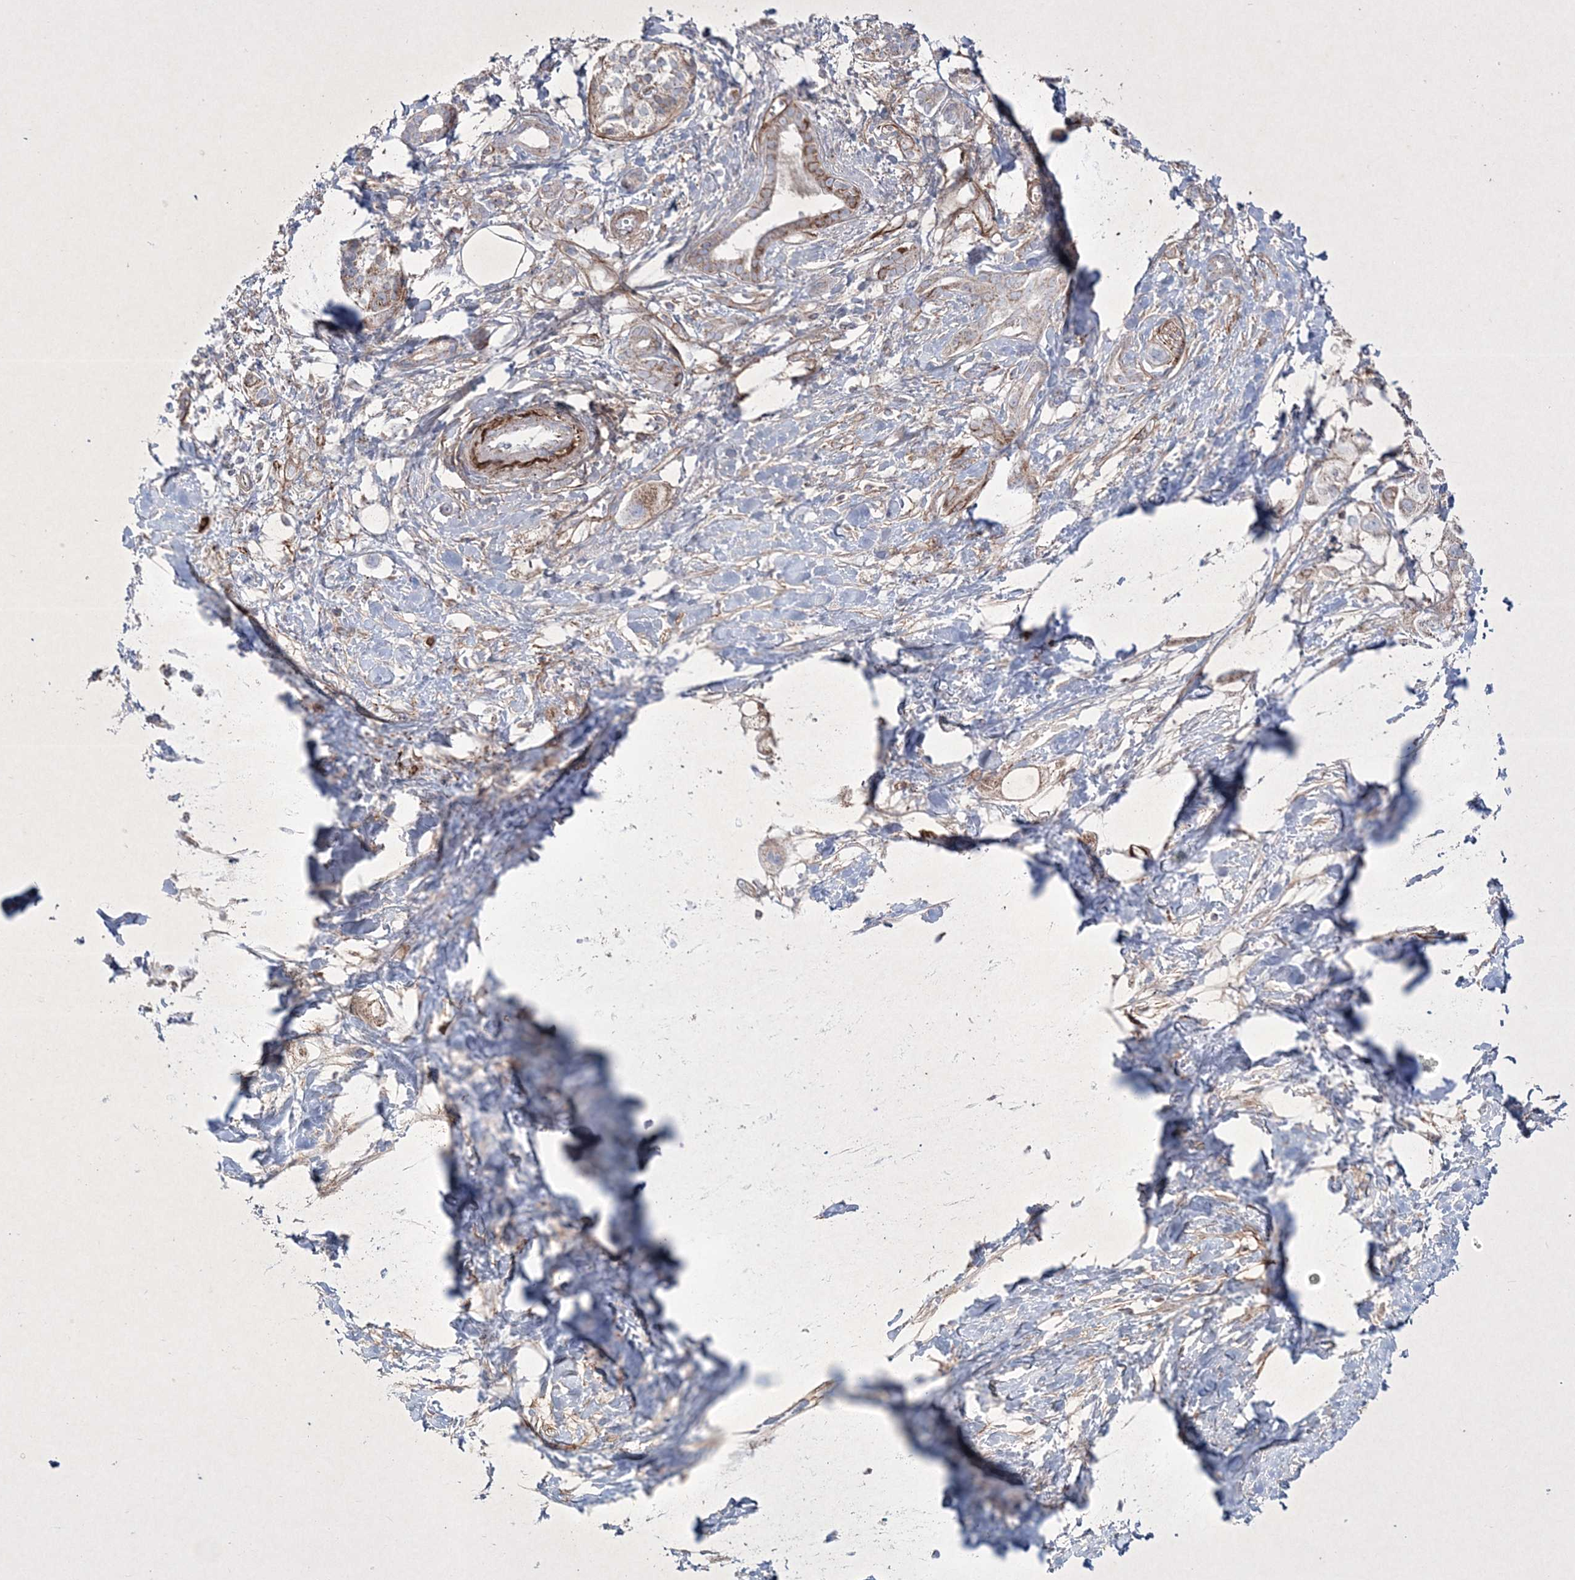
{"staining": {"intensity": "moderate", "quantity": "<25%", "location": "cytoplasmic/membranous"}, "tissue": "pancreatic cancer", "cell_type": "Tumor cells", "image_type": "cancer", "snomed": [{"axis": "morphology", "description": "Adenocarcinoma, NOS"}, {"axis": "topography", "description": "Pancreas"}], "caption": "IHC of human adenocarcinoma (pancreatic) demonstrates low levels of moderate cytoplasmic/membranous expression in about <25% of tumor cells.", "gene": "RICTOR", "patient": {"sex": "female", "age": 56}}